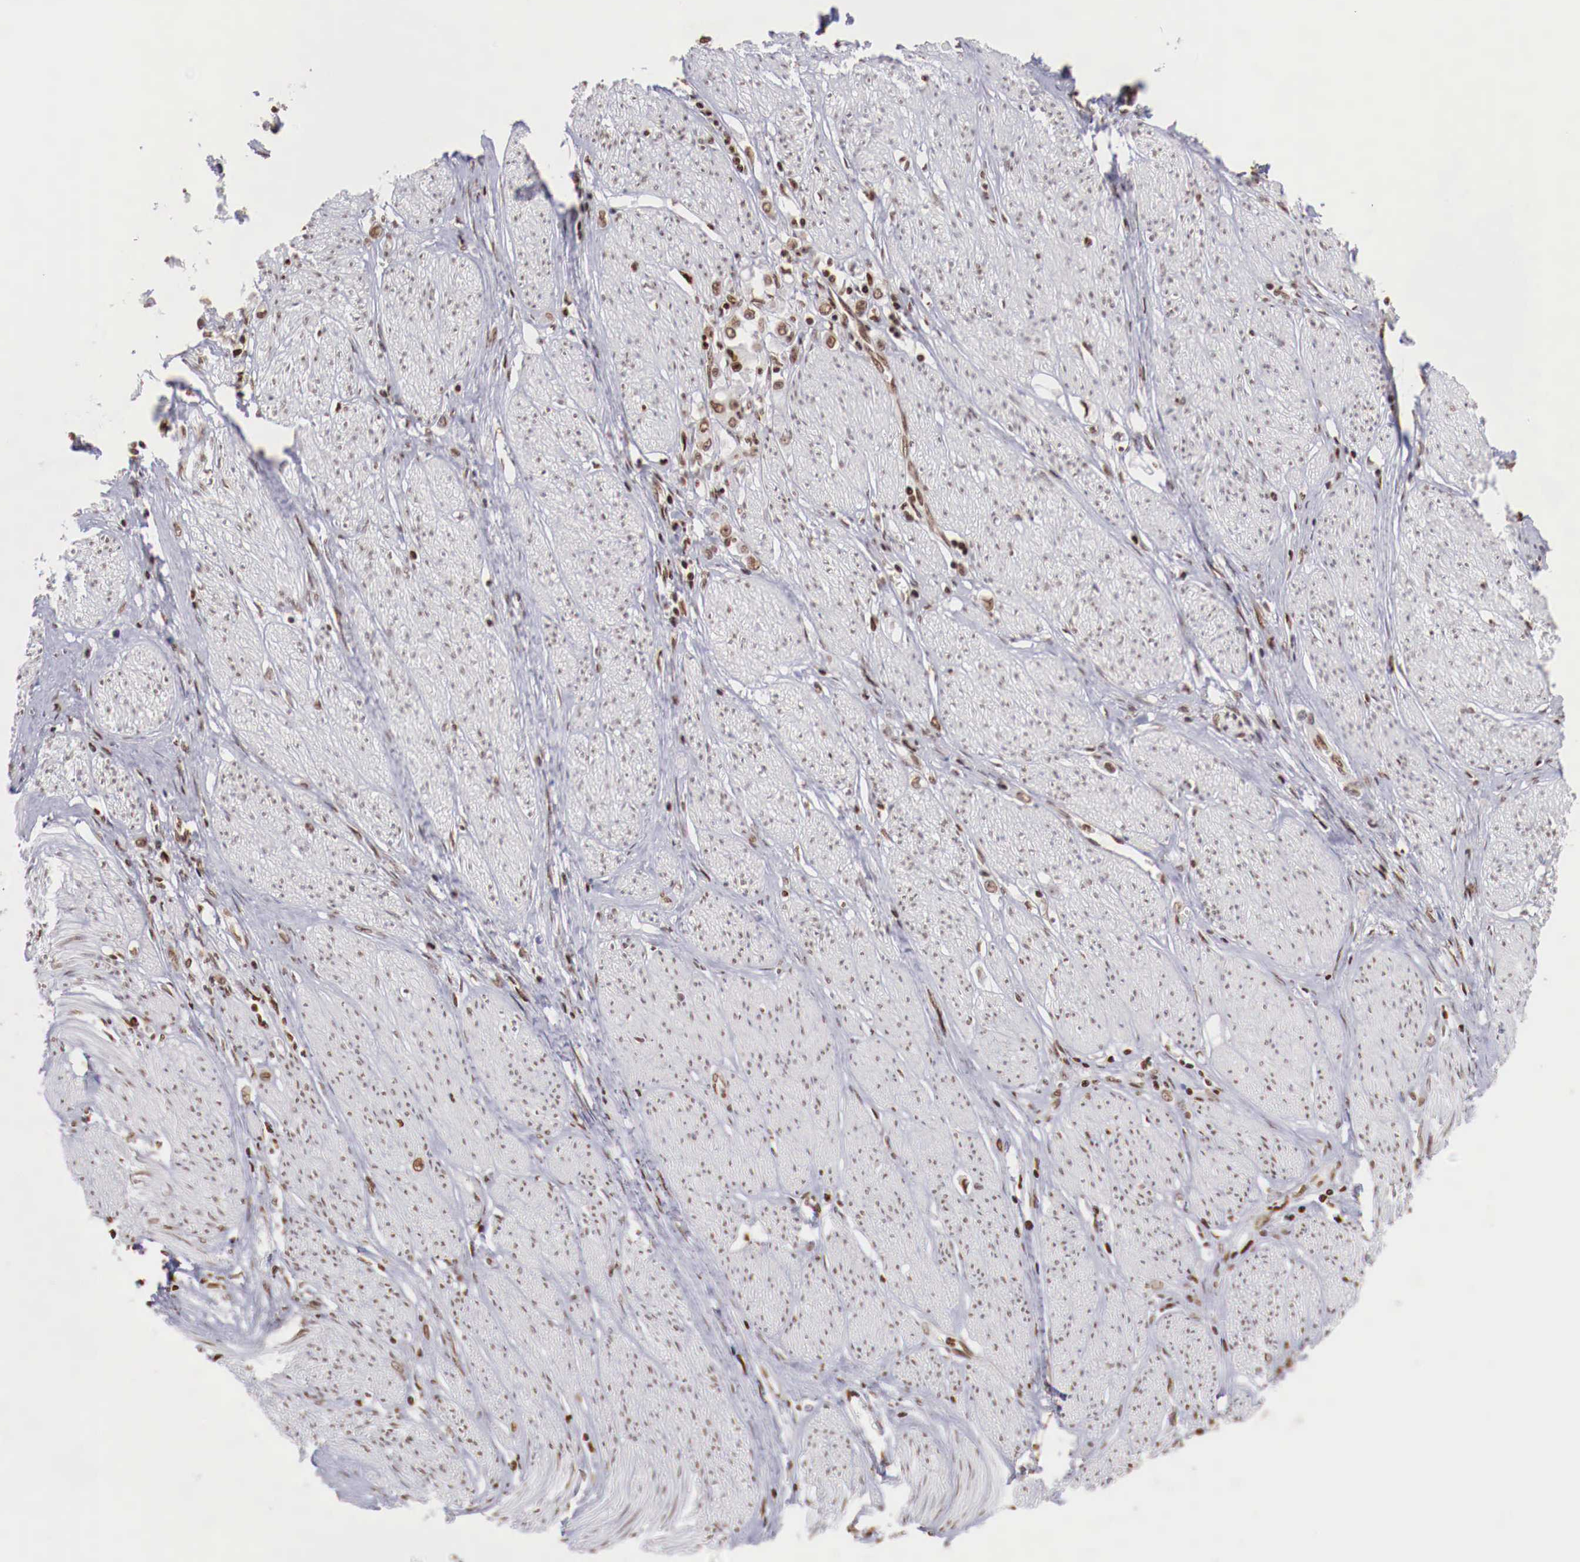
{"staining": {"intensity": "weak", "quantity": ">75%", "location": "nuclear"}, "tissue": "stomach cancer", "cell_type": "Tumor cells", "image_type": "cancer", "snomed": [{"axis": "morphology", "description": "Adenocarcinoma, NOS"}, {"axis": "topography", "description": "Stomach"}], "caption": "Tumor cells demonstrate low levels of weak nuclear expression in about >75% of cells in stomach adenocarcinoma.", "gene": "MAX", "patient": {"sex": "male", "age": 72}}